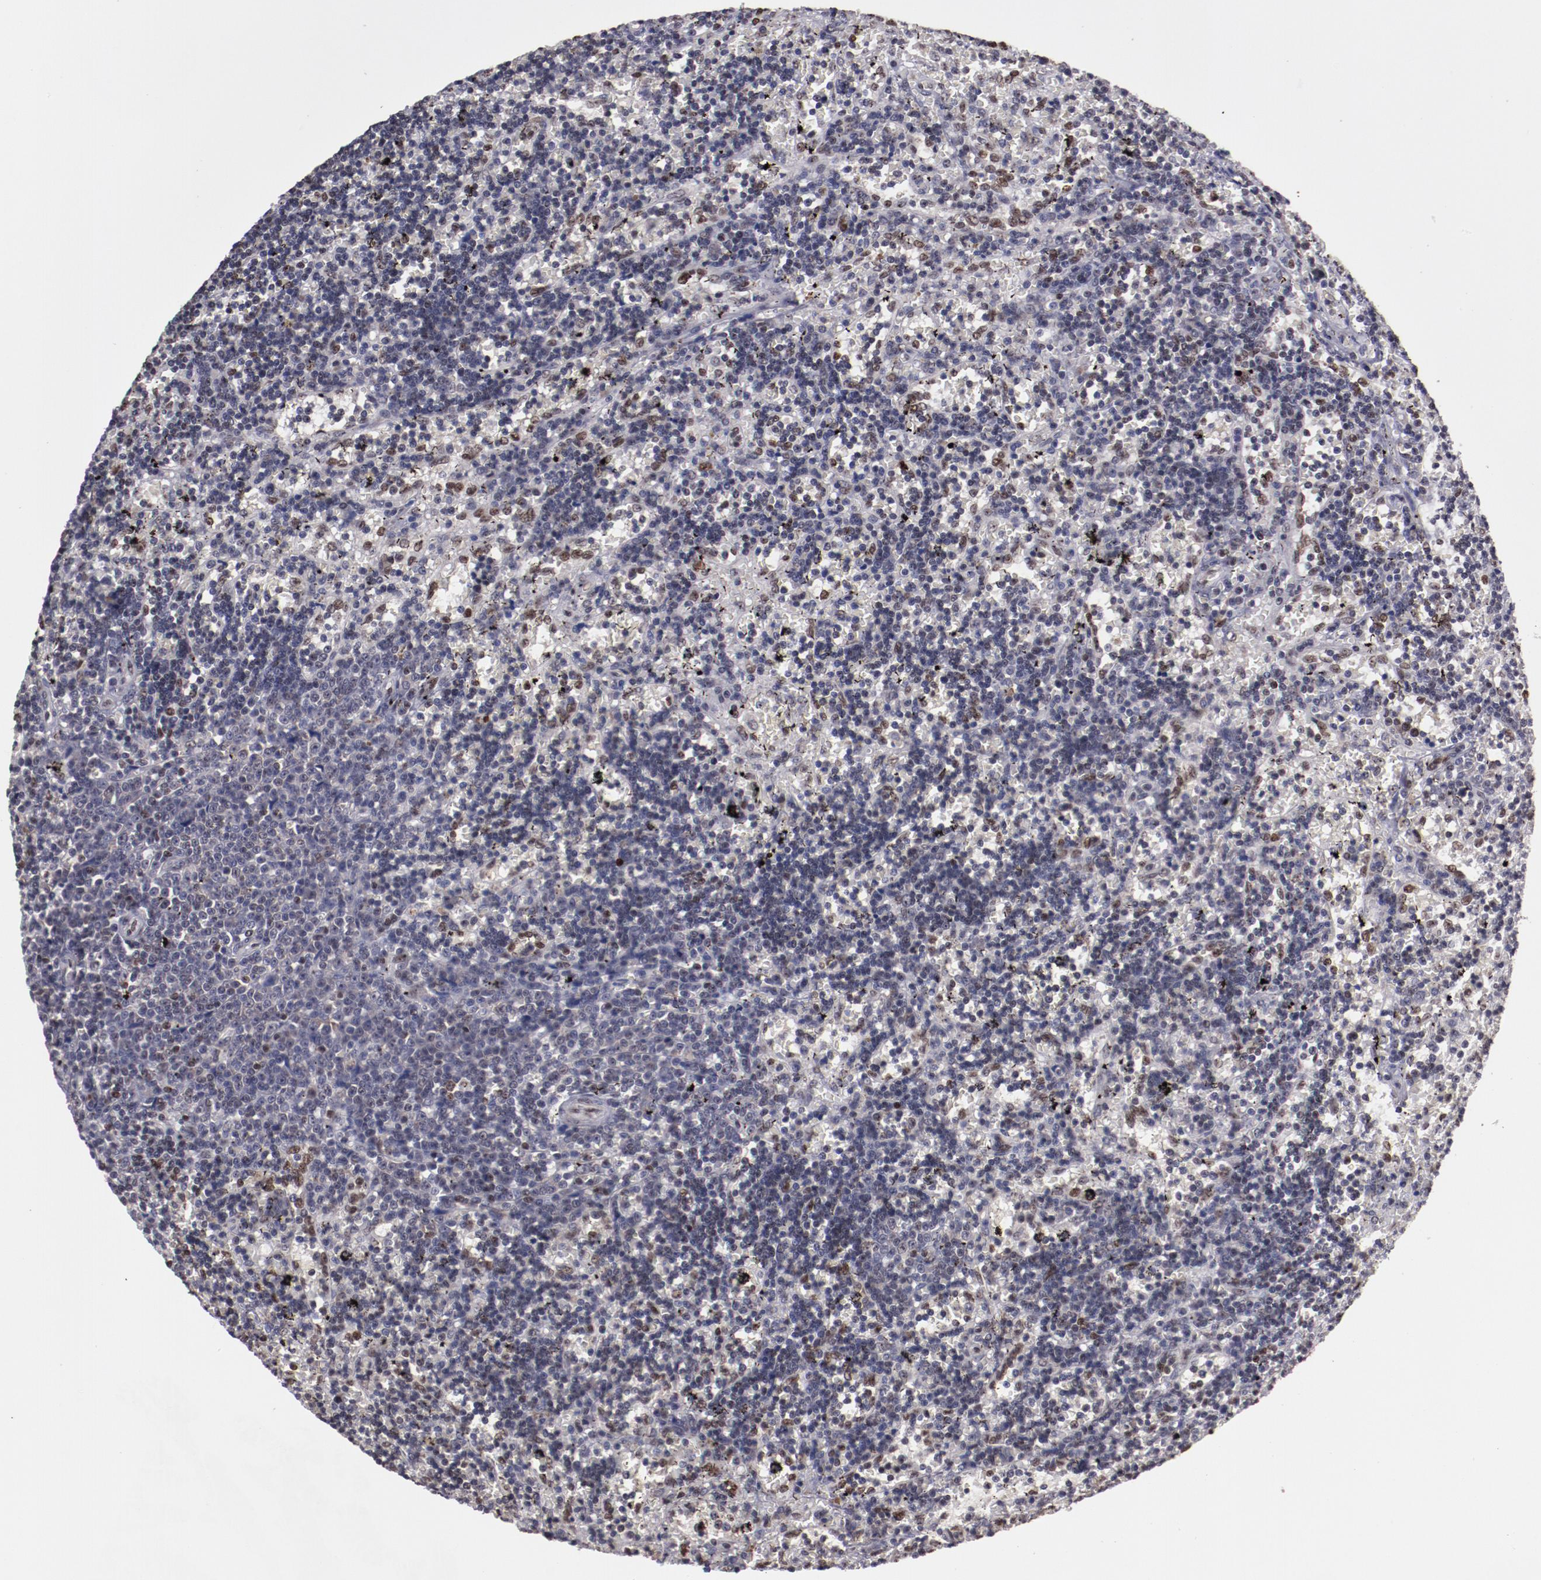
{"staining": {"intensity": "negative", "quantity": "none", "location": "none"}, "tissue": "lymphoma", "cell_type": "Tumor cells", "image_type": "cancer", "snomed": [{"axis": "morphology", "description": "Malignant lymphoma, non-Hodgkin's type, Low grade"}, {"axis": "topography", "description": "Spleen"}], "caption": "A high-resolution image shows IHC staining of lymphoma, which shows no significant staining in tumor cells.", "gene": "DDX24", "patient": {"sex": "male", "age": 60}}